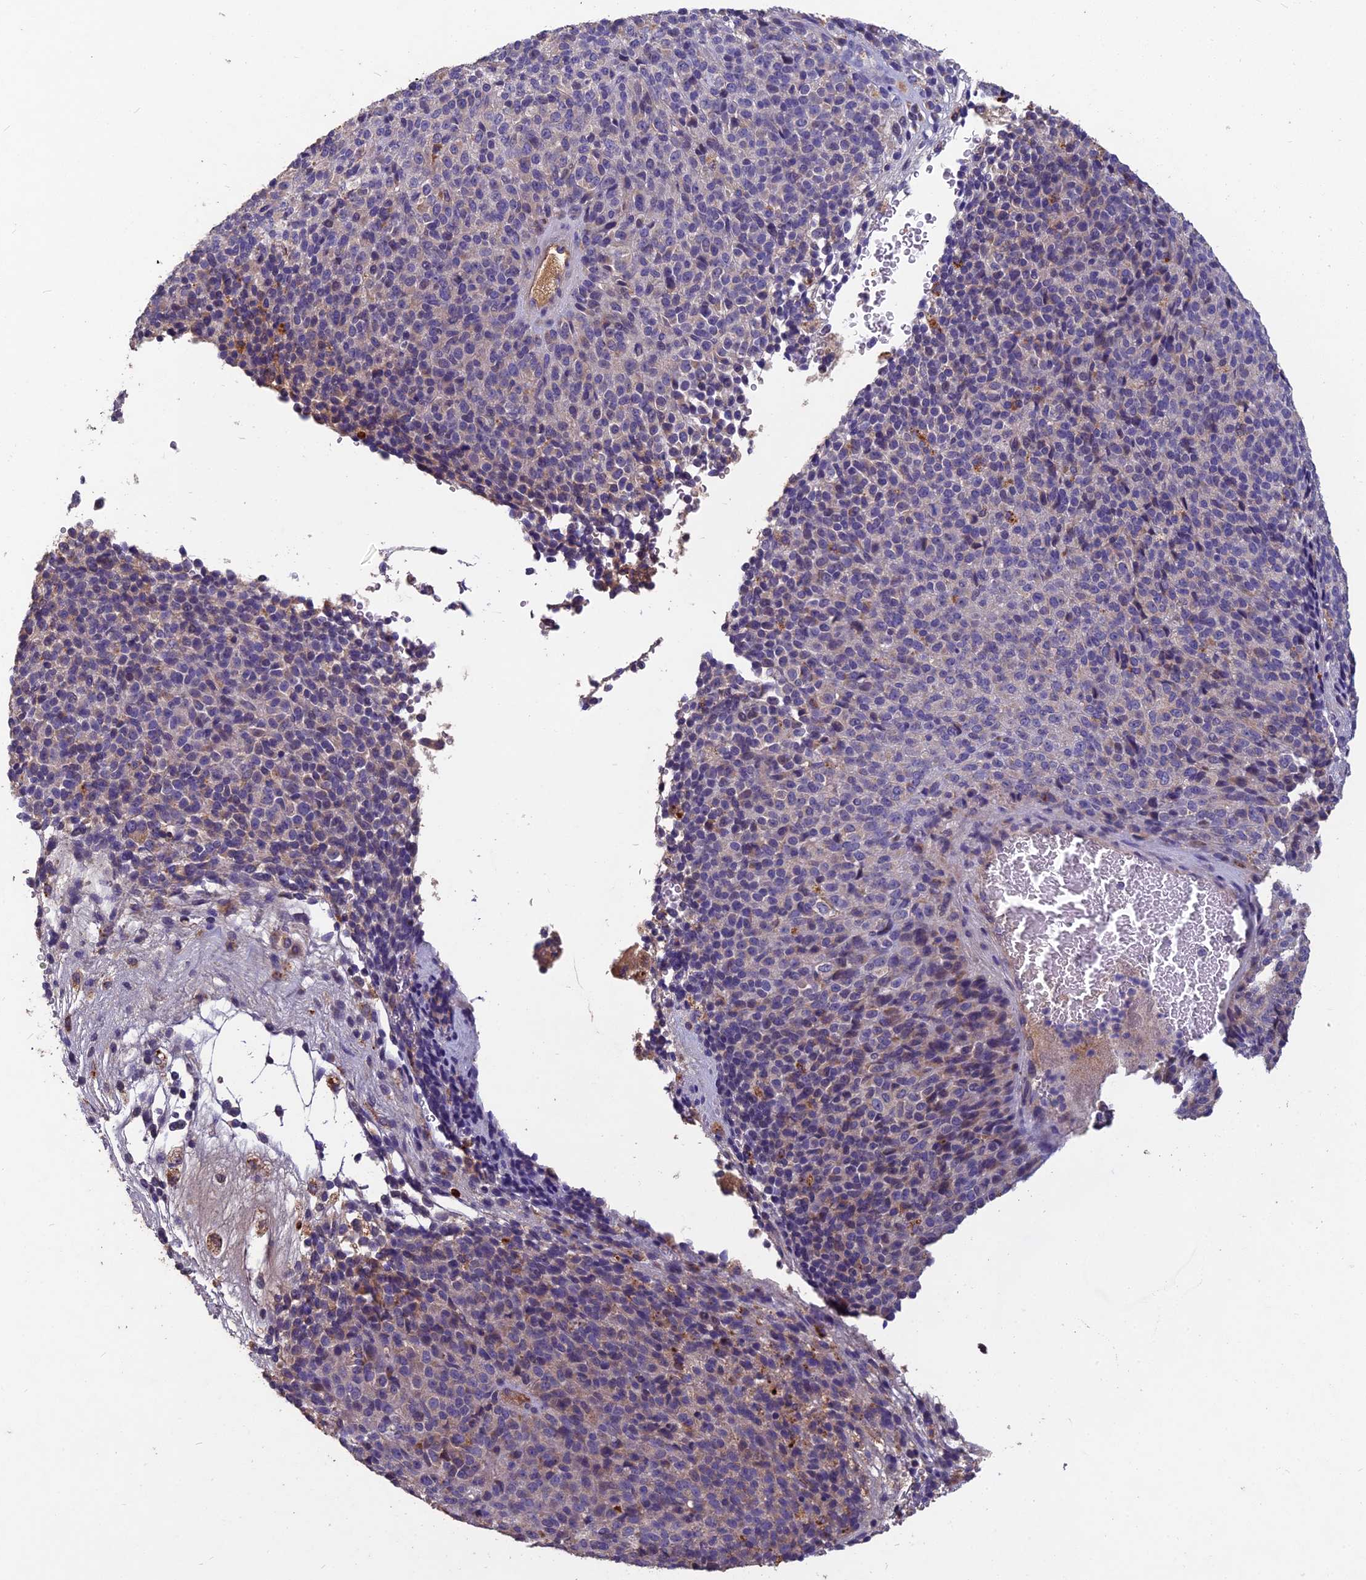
{"staining": {"intensity": "negative", "quantity": "none", "location": "none"}, "tissue": "melanoma", "cell_type": "Tumor cells", "image_type": "cancer", "snomed": [{"axis": "morphology", "description": "Malignant melanoma, Metastatic site"}, {"axis": "topography", "description": "Brain"}], "caption": "Immunohistochemistry histopathology image of neoplastic tissue: malignant melanoma (metastatic site) stained with DAB (3,3'-diaminobenzidine) shows no significant protein expression in tumor cells.", "gene": "CEACAM16", "patient": {"sex": "female", "age": 56}}